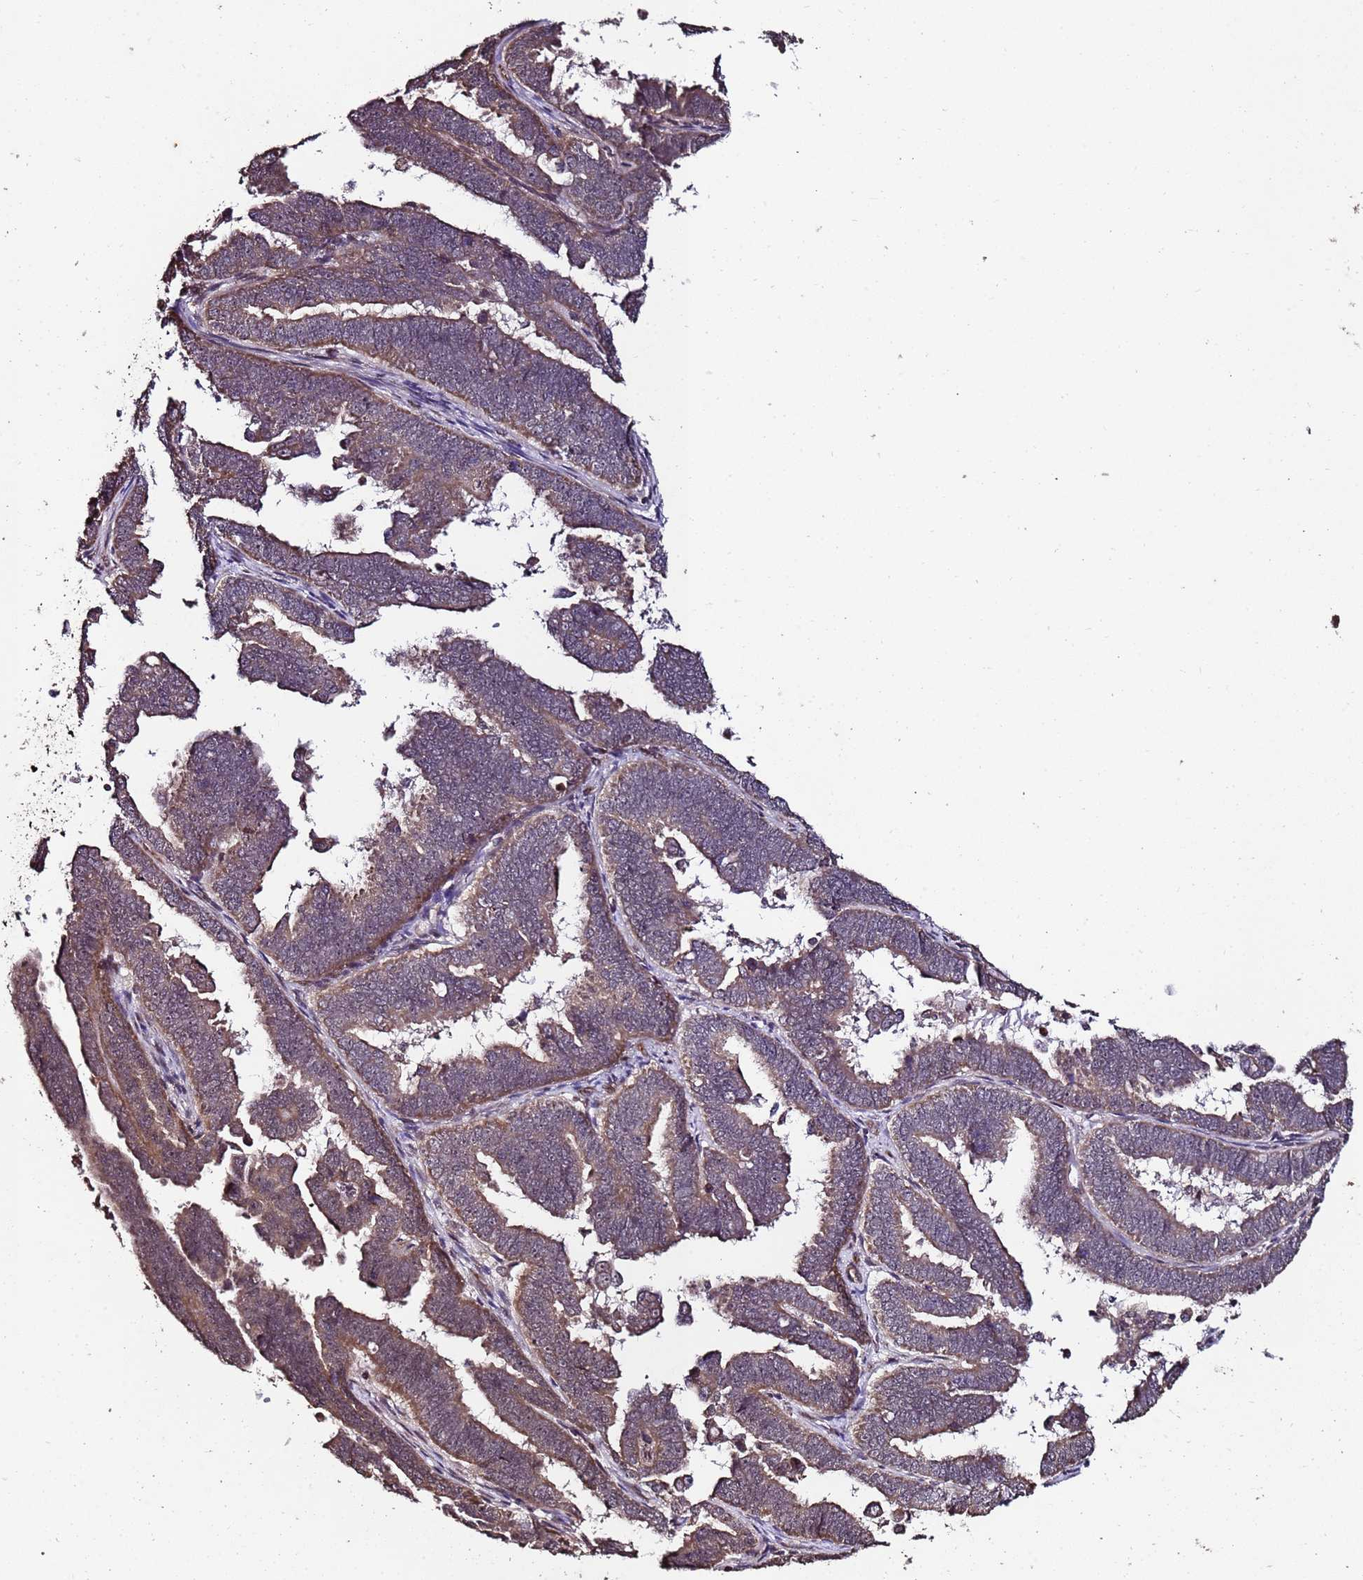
{"staining": {"intensity": "moderate", "quantity": ">75%", "location": "cytoplasmic/membranous"}, "tissue": "endometrial cancer", "cell_type": "Tumor cells", "image_type": "cancer", "snomed": [{"axis": "morphology", "description": "Adenocarcinoma, NOS"}, {"axis": "topography", "description": "Endometrium"}], "caption": "Moderate cytoplasmic/membranous staining is seen in about >75% of tumor cells in endometrial adenocarcinoma.", "gene": "PRODH", "patient": {"sex": "female", "age": 75}}